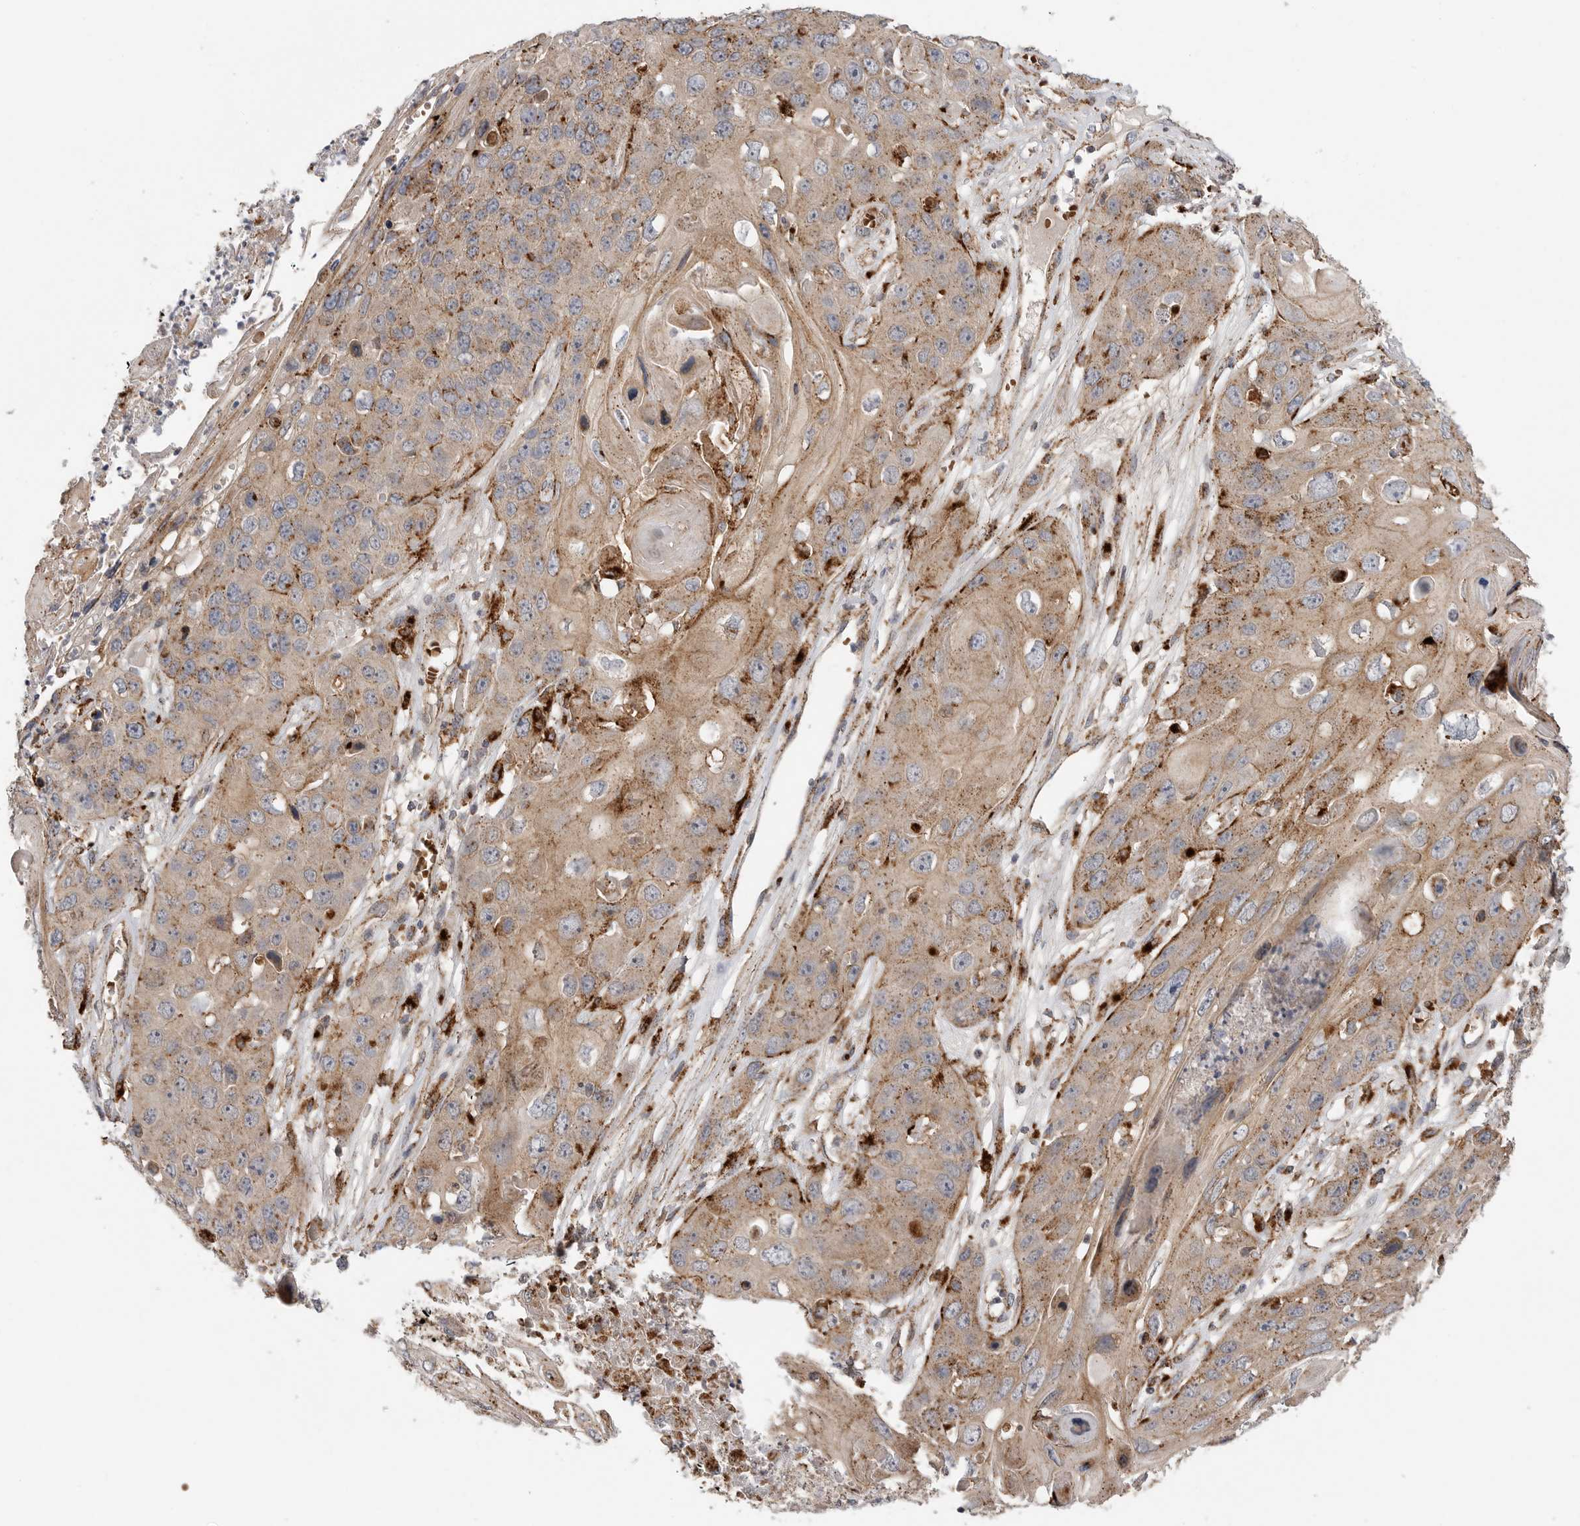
{"staining": {"intensity": "moderate", "quantity": ">75%", "location": "cytoplasmic/membranous"}, "tissue": "skin cancer", "cell_type": "Tumor cells", "image_type": "cancer", "snomed": [{"axis": "morphology", "description": "Squamous cell carcinoma, NOS"}, {"axis": "topography", "description": "Skin"}], "caption": "A histopathology image of skin cancer stained for a protein shows moderate cytoplasmic/membranous brown staining in tumor cells.", "gene": "GALNS", "patient": {"sex": "male", "age": 55}}